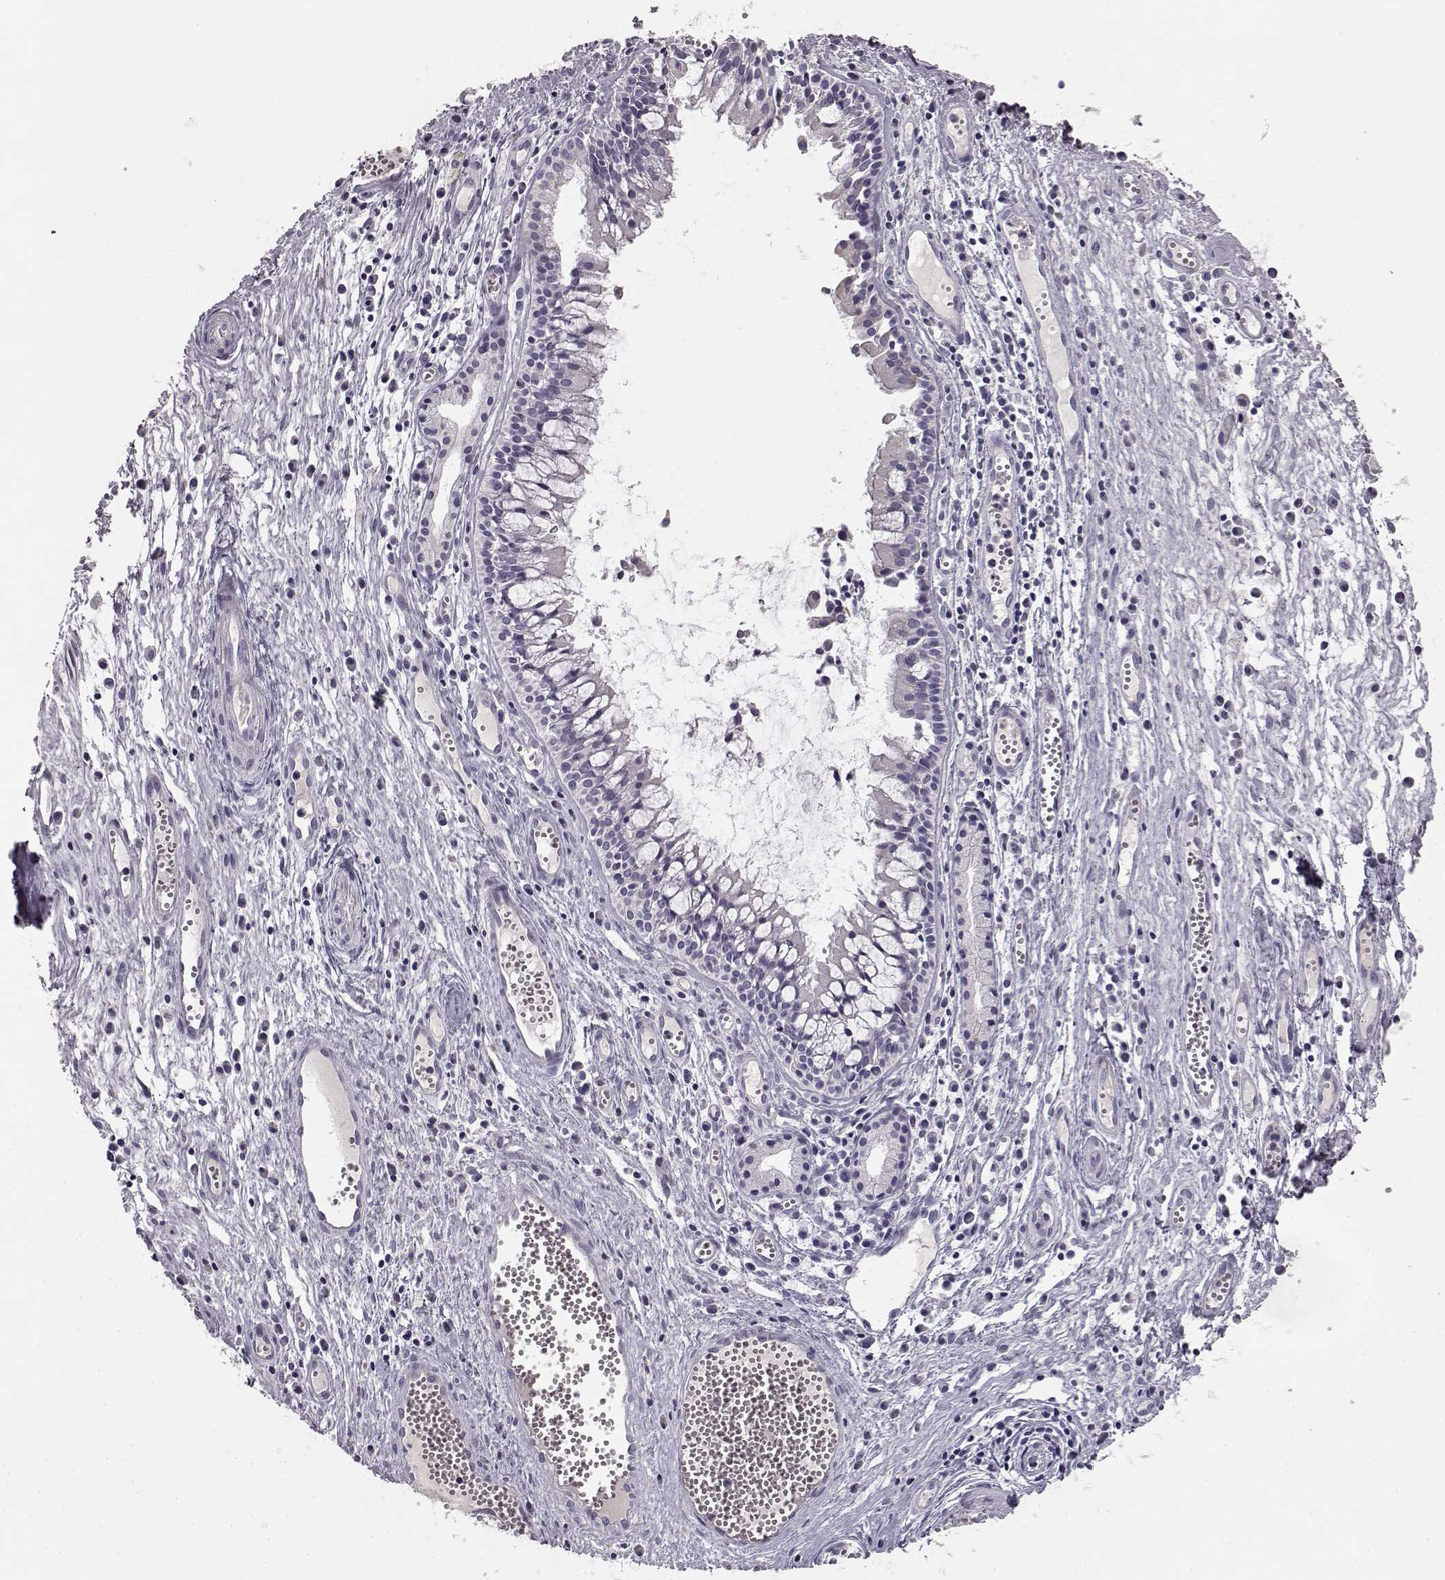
{"staining": {"intensity": "negative", "quantity": "none", "location": "none"}, "tissue": "nasopharynx", "cell_type": "Respiratory epithelial cells", "image_type": "normal", "snomed": [{"axis": "morphology", "description": "Normal tissue, NOS"}, {"axis": "topography", "description": "Nasopharynx"}], "caption": "This is an immunohistochemistry (IHC) photomicrograph of benign human nasopharynx. There is no expression in respiratory epithelial cells.", "gene": "KRT81", "patient": {"sex": "male", "age": 31}}